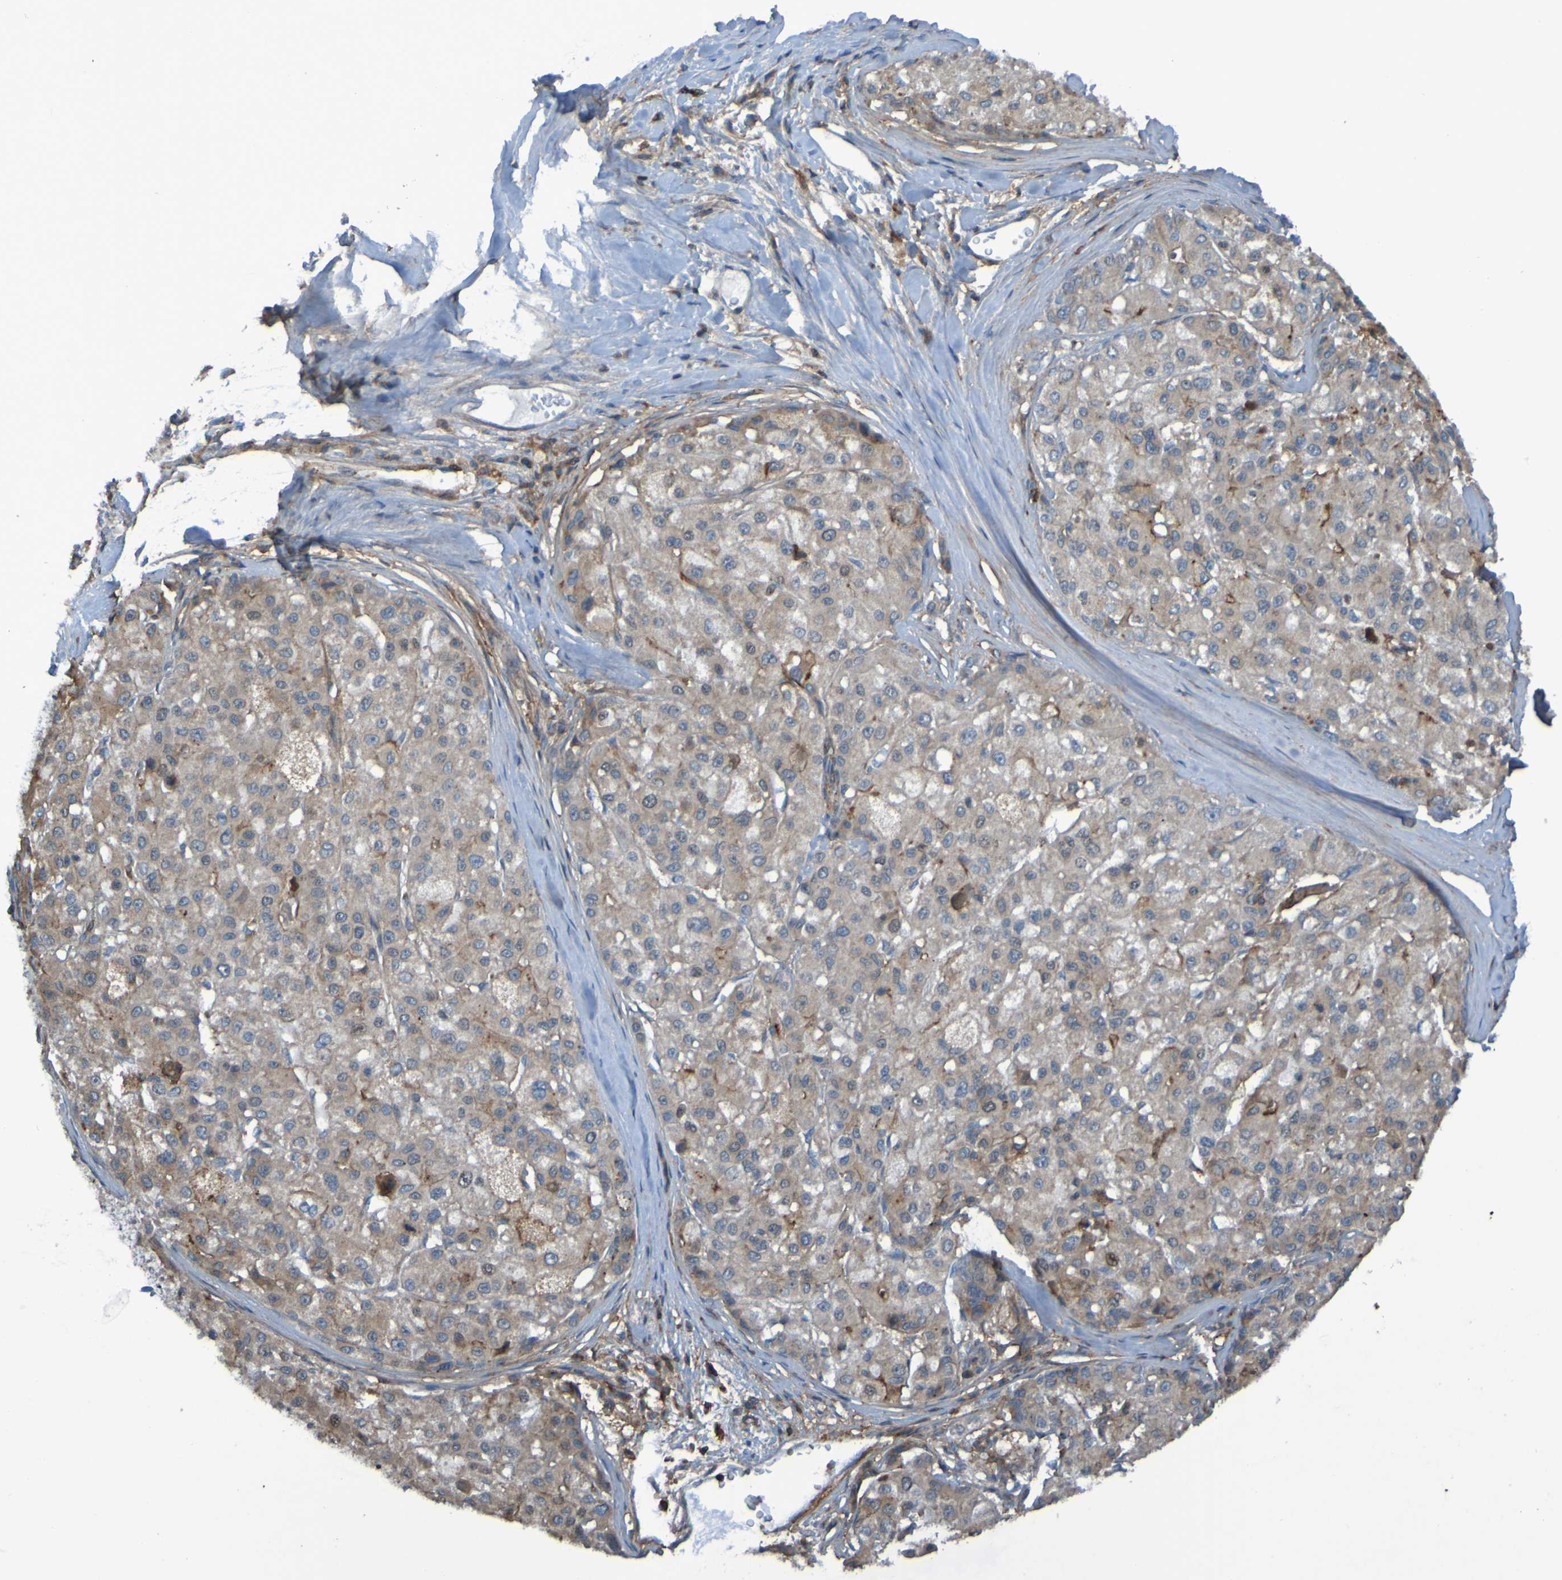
{"staining": {"intensity": "weak", "quantity": ">75%", "location": "cytoplasmic/membranous"}, "tissue": "liver cancer", "cell_type": "Tumor cells", "image_type": "cancer", "snomed": [{"axis": "morphology", "description": "Carcinoma, Hepatocellular, NOS"}, {"axis": "topography", "description": "Liver"}], "caption": "Liver cancer tissue shows weak cytoplasmic/membranous staining in approximately >75% of tumor cells", "gene": "PDGFB", "patient": {"sex": "male", "age": 80}}